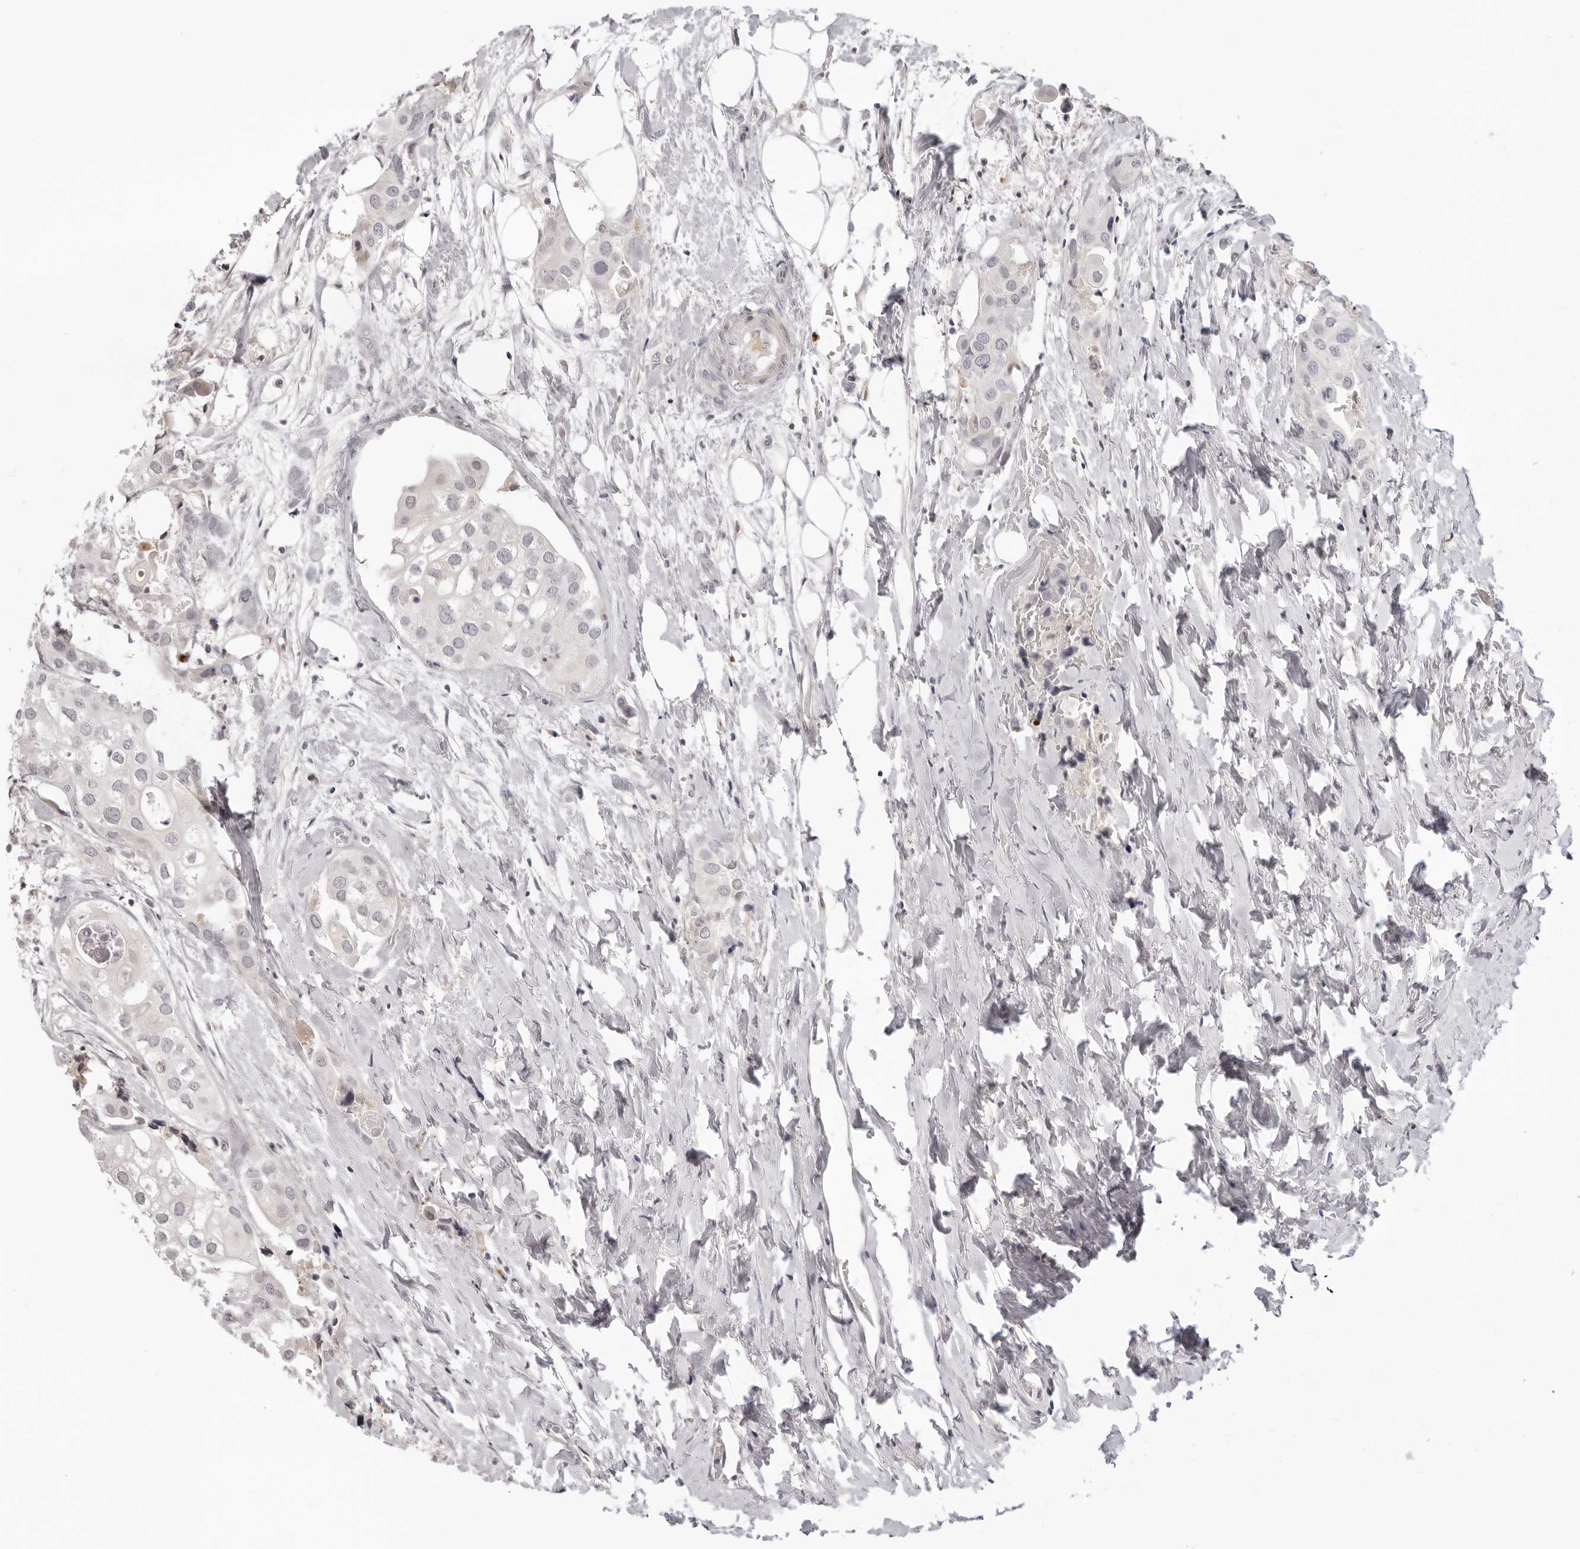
{"staining": {"intensity": "negative", "quantity": "none", "location": "none"}, "tissue": "urothelial cancer", "cell_type": "Tumor cells", "image_type": "cancer", "snomed": [{"axis": "morphology", "description": "Urothelial carcinoma, High grade"}, {"axis": "topography", "description": "Urinary bladder"}], "caption": "The photomicrograph shows no staining of tumor cells in urothelial cancer. (Brightfield microscopy of DAB (3,3'-diaminobenzidine) immunohistochemistry (IHC) at high magnification).", "gene": "STRADB", "patient": {"sex": "male", "age": 64}}